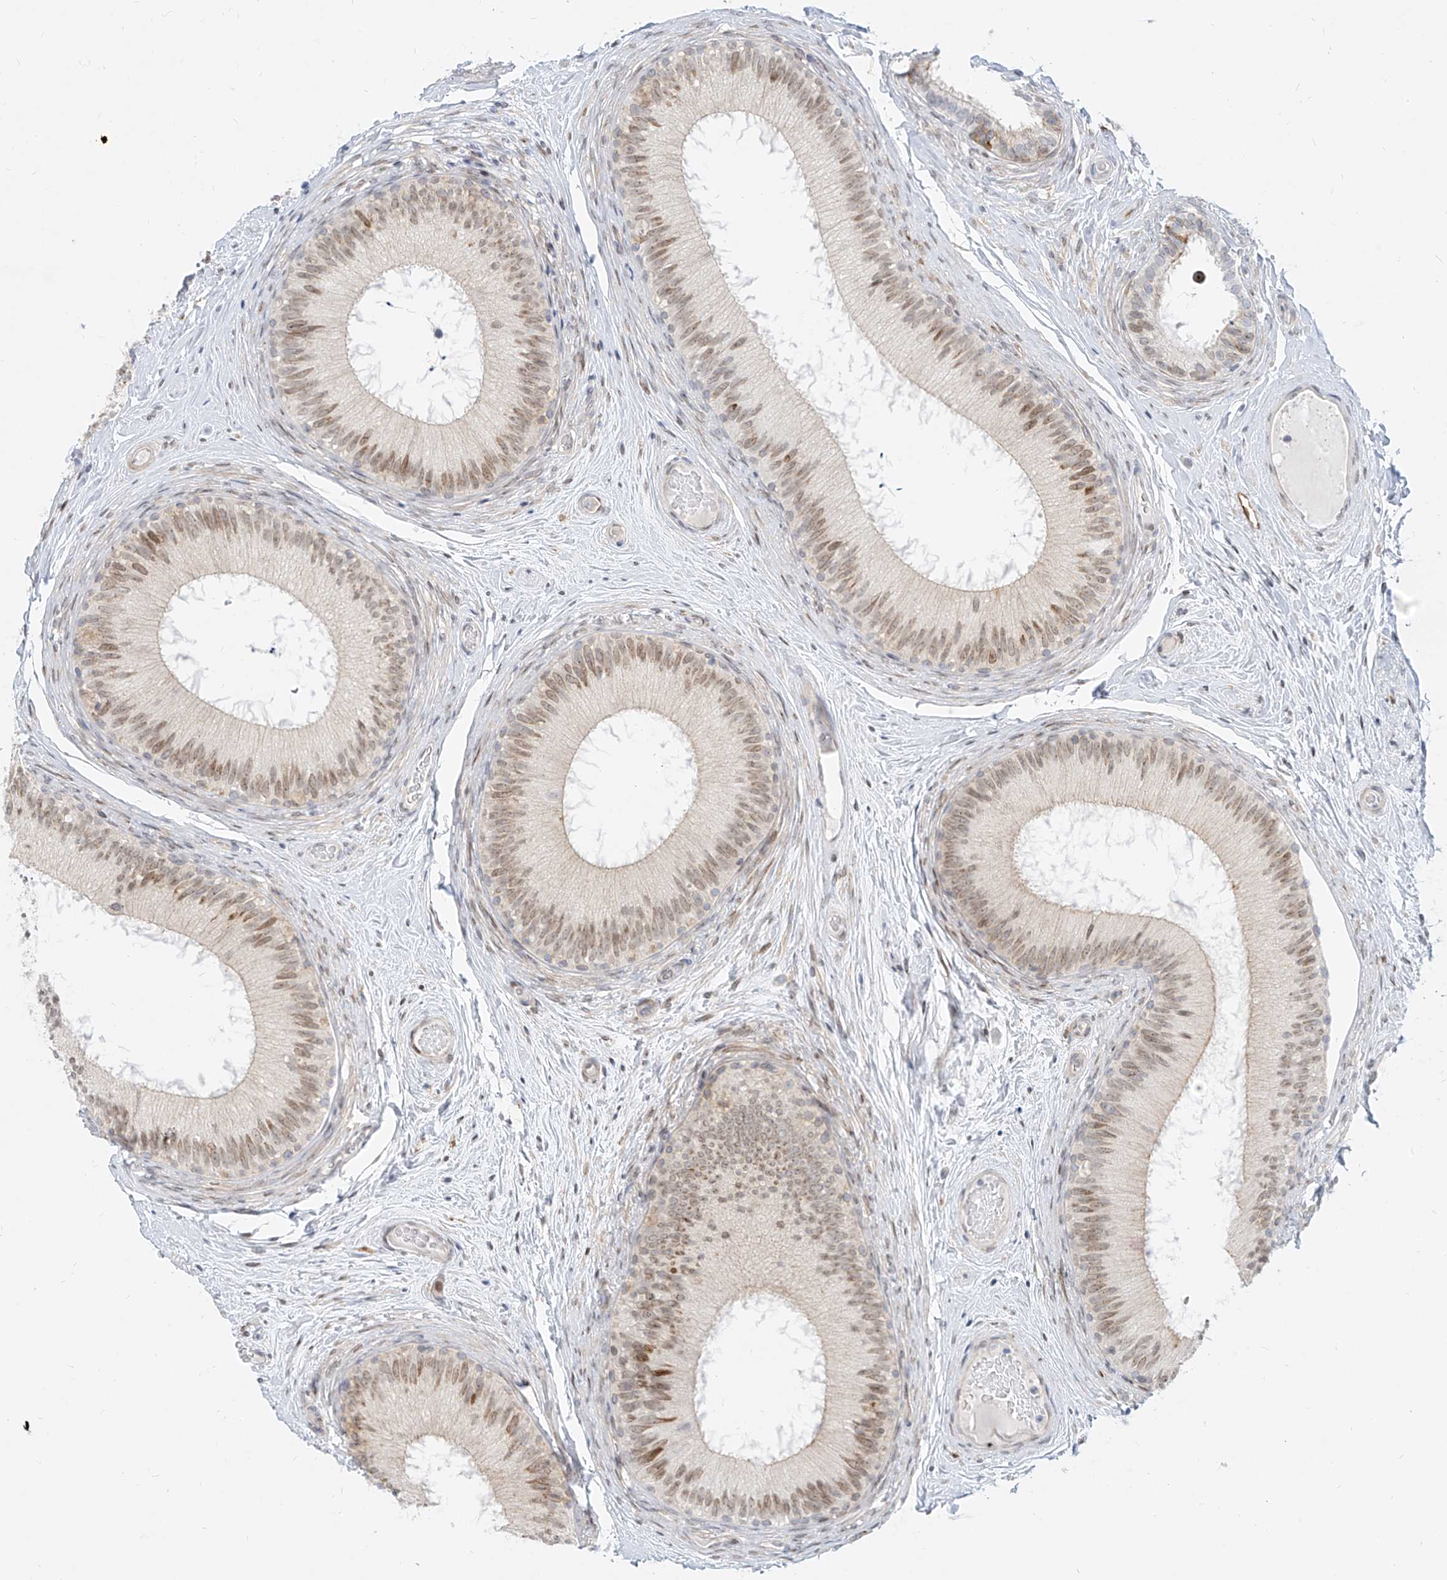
{"staining": {"intensity": "moderate", "quantity": "25%-75%", "location": "nuclear"}, "tissue": "epididymis", "cell_type": "Glandular cells", "image_type": "normal", "snomed": [{"axis": "morphology", "description": "Normal tissue, NOS"}, {"axis": "topography", "description": "Epididymis"}], "caption": "A high-resolution histopathology image shows immunohistochemistry staining of normal epididymis, which exhibits moderate nuclear positivity in approximately 25%-75% of glandular cells.", "gene": "NHSL1", "patient": {"sex": "male", "age": 50}}